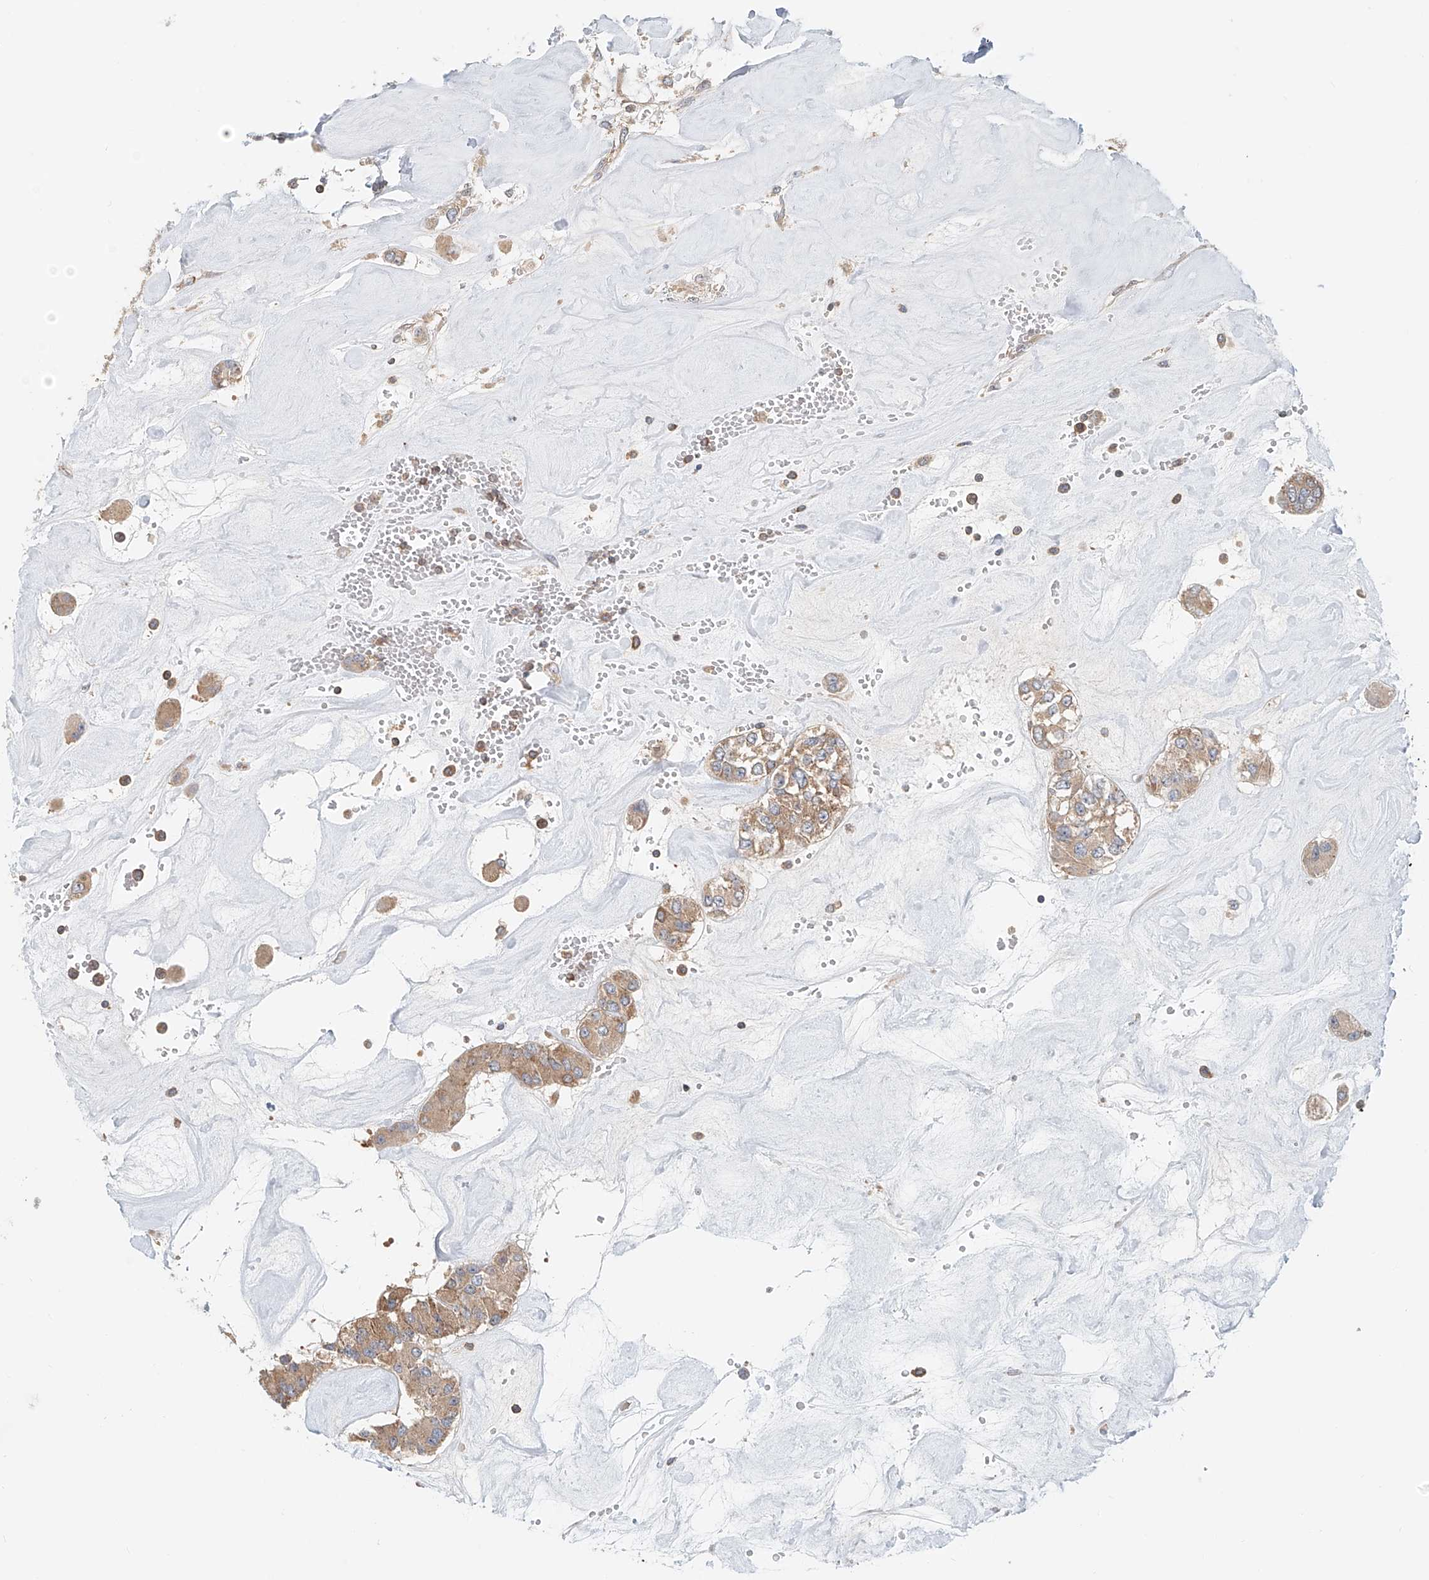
{"staining": {"intensity": "weak", "quantity": ">75%", "location": "cytoplasmic/membranous"}, "tissue": "carcinoid", "cell_type": "Tumor cells", "image_type": "cancer", "snomed": [{"axis": "morphology", "description": "Carcinoid, malignant, NOS"}, {"axis": "topography", "description": "Pancreas"}], "caption": "Weak cytoplasmic/membranous positivity is identified in approximately >75% of tumor cells in carcinoid.", "gene": "FRYL", "patient": {"sex": "male", "age": 41}}